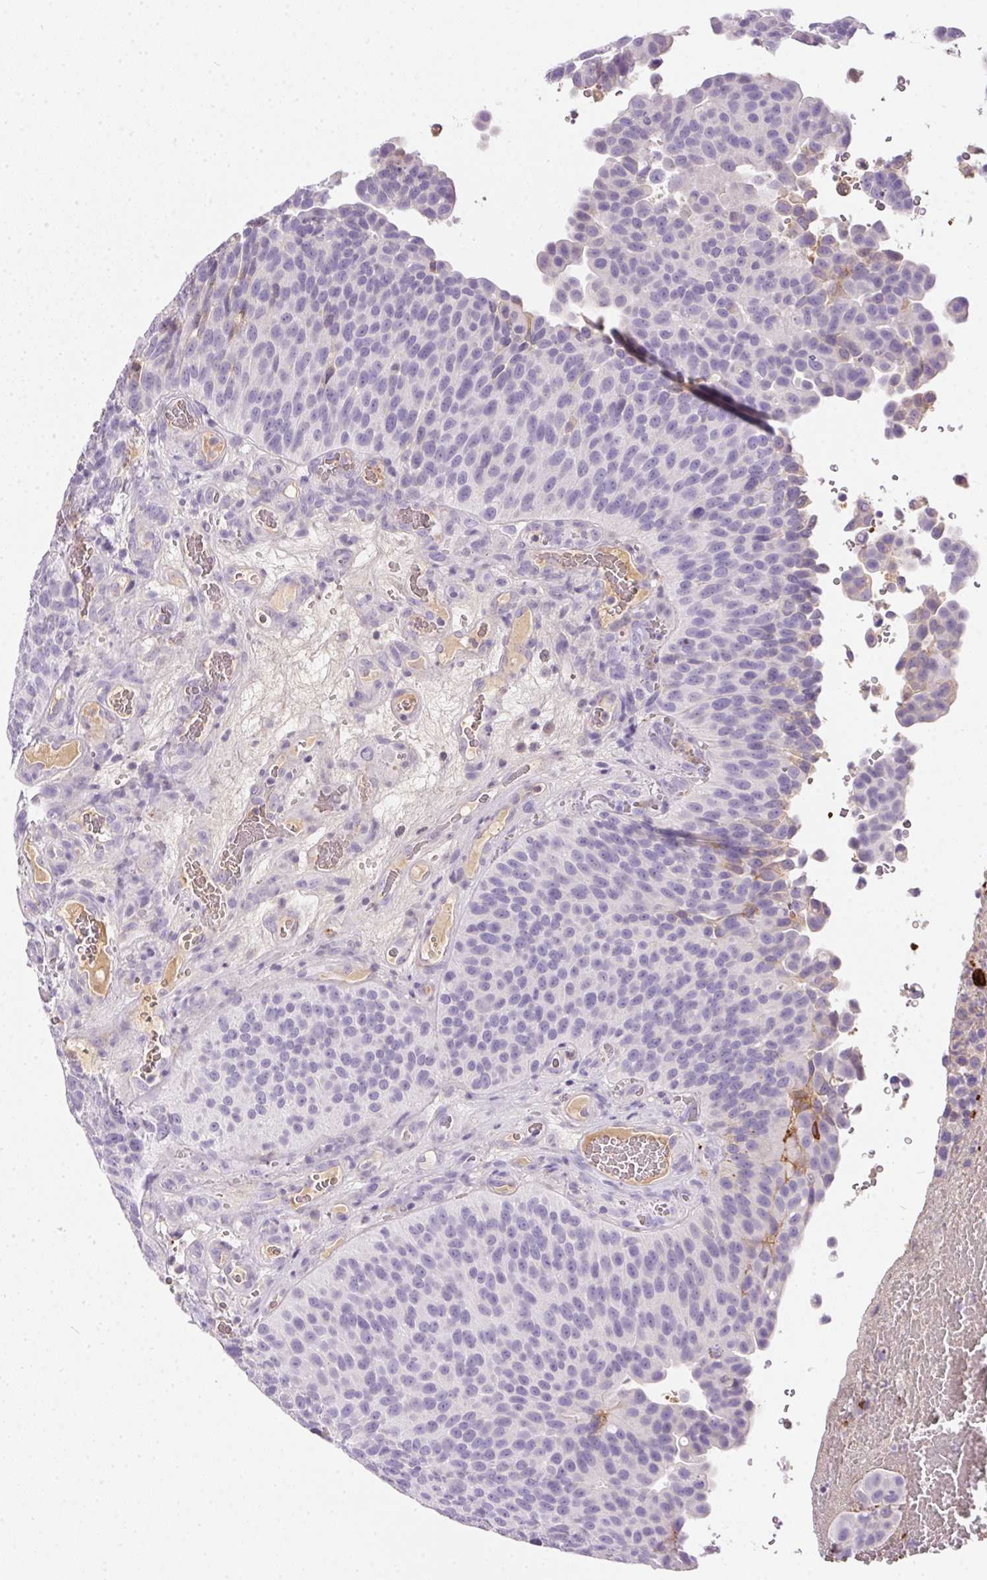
{"staining": {"intensity": "negative", "quantity": "none", "location": "none"}, "tissue": "urothelial cancer", "cell_type": "Tumor cells", "image_type": "cancer", "snomed": [{"axis": "morphology", "description": "Urothelial carcinoma, Low grade"}, {"axis": "topography", "description": "Urinary bladder"}], "caption": "Immunohistochemistry image of neoplastic tissue: urothelial cancer stained with DAB displays no significant protein expression in tumor cells.", "gene": "ORM1", "patient": {"sex": "male", "age": 76}}